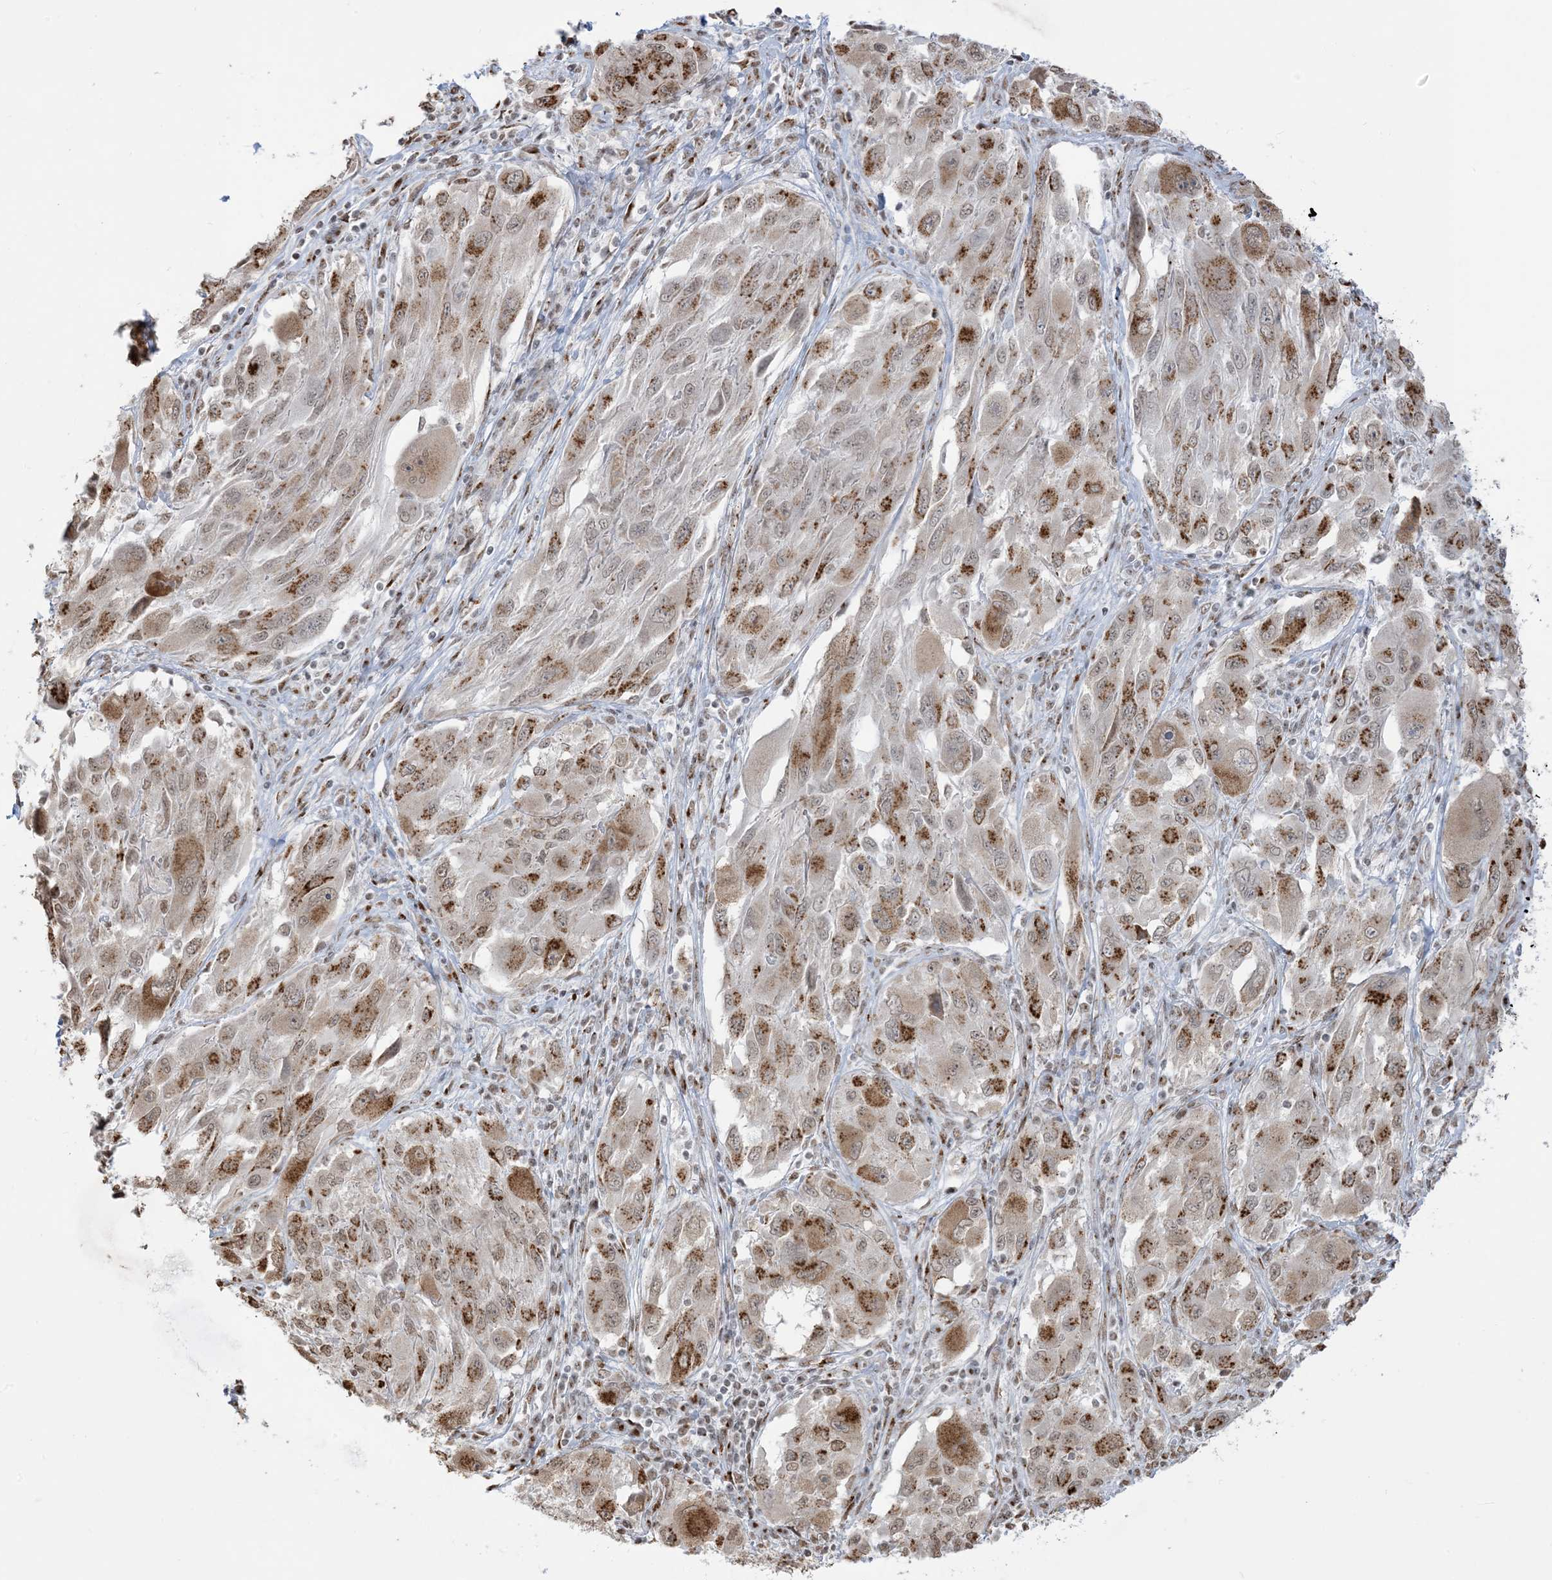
{"staining": {"intensity": "moderate", "quantity": ">75%", "location": "cytoplasmic/membranous"}, "tissue": "melanoma", "cell_type": "Tumor cells", "image_type": "cancer", "snomed": [{"axis": "morphology", "description": "Malignant melanoma, NOS"}, {"axis": "topography", "description": "Skin"}], "caption": "Immunohistochemistry (IHC) of human malignant melanoma displays medium levels of moderate cytoplasmic/membranous staining in about >75% of tumor cells.", "gene": "GPR107", "patient": {"sex": "female", "age": 91}}